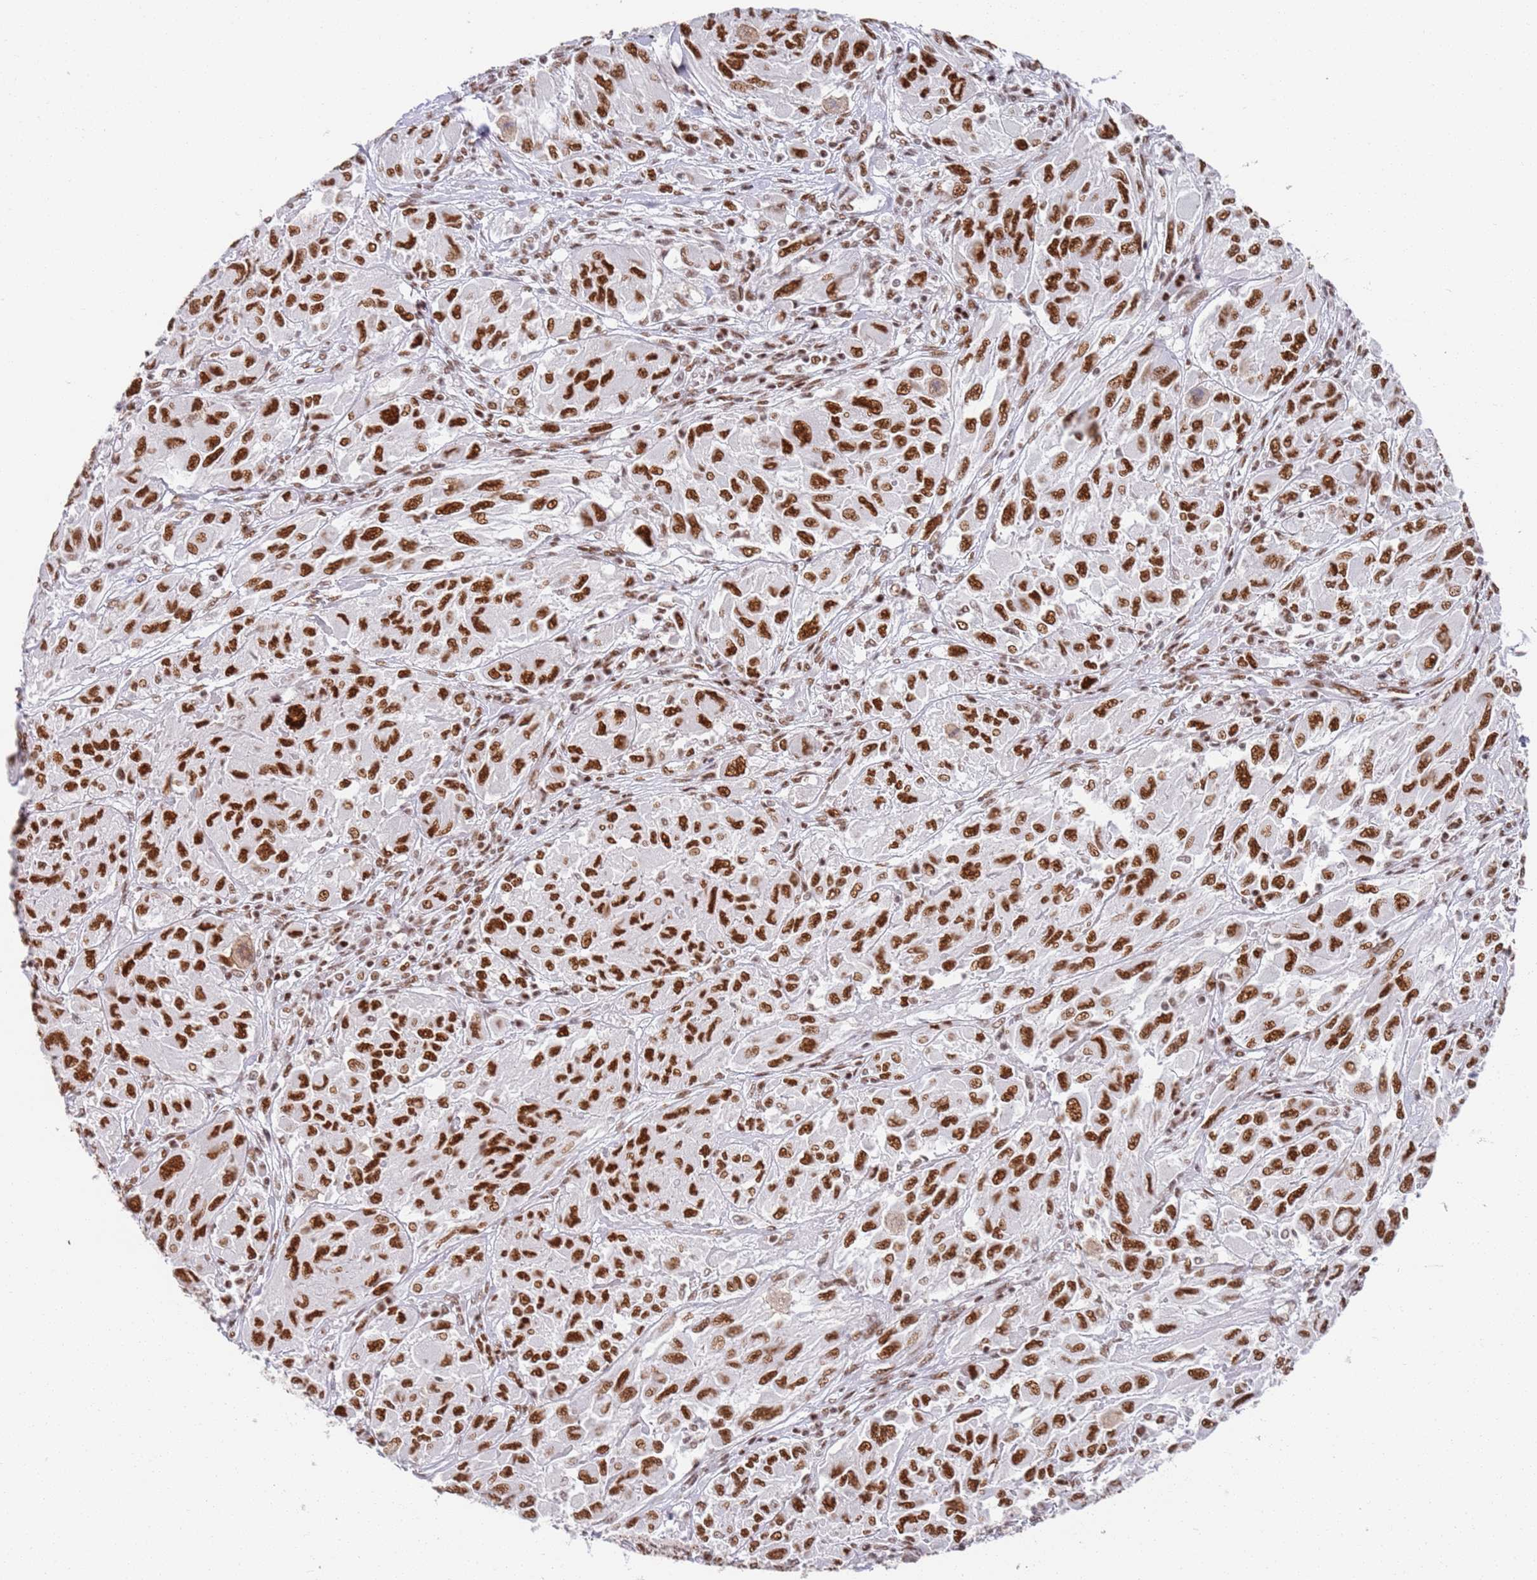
{"staining": {"intensity": "strong", "quantity": ">75%", "location": "nuclear"}, "tissue": "melanoma", "cell_type": "Tumor cells", "image_type": "cancer", "snomed": [{"axis": "morphology", "description": "Malignant melanoma, NOS"}, {"axis": "topography", "description": "Skin"}], "caption": "Immunohistochemical staining of human melanoma shows high levels of strong nuclear staining in about >75% of tumor cells. The staining is performed using DAB (3,3'-diaminobenzidine) brown chromogen to label protein expression. The nuclei are counter-stained blue using hematoxylin.", "gene": "AKAP8L", "patient": {"sex": "female", "age": 91}}